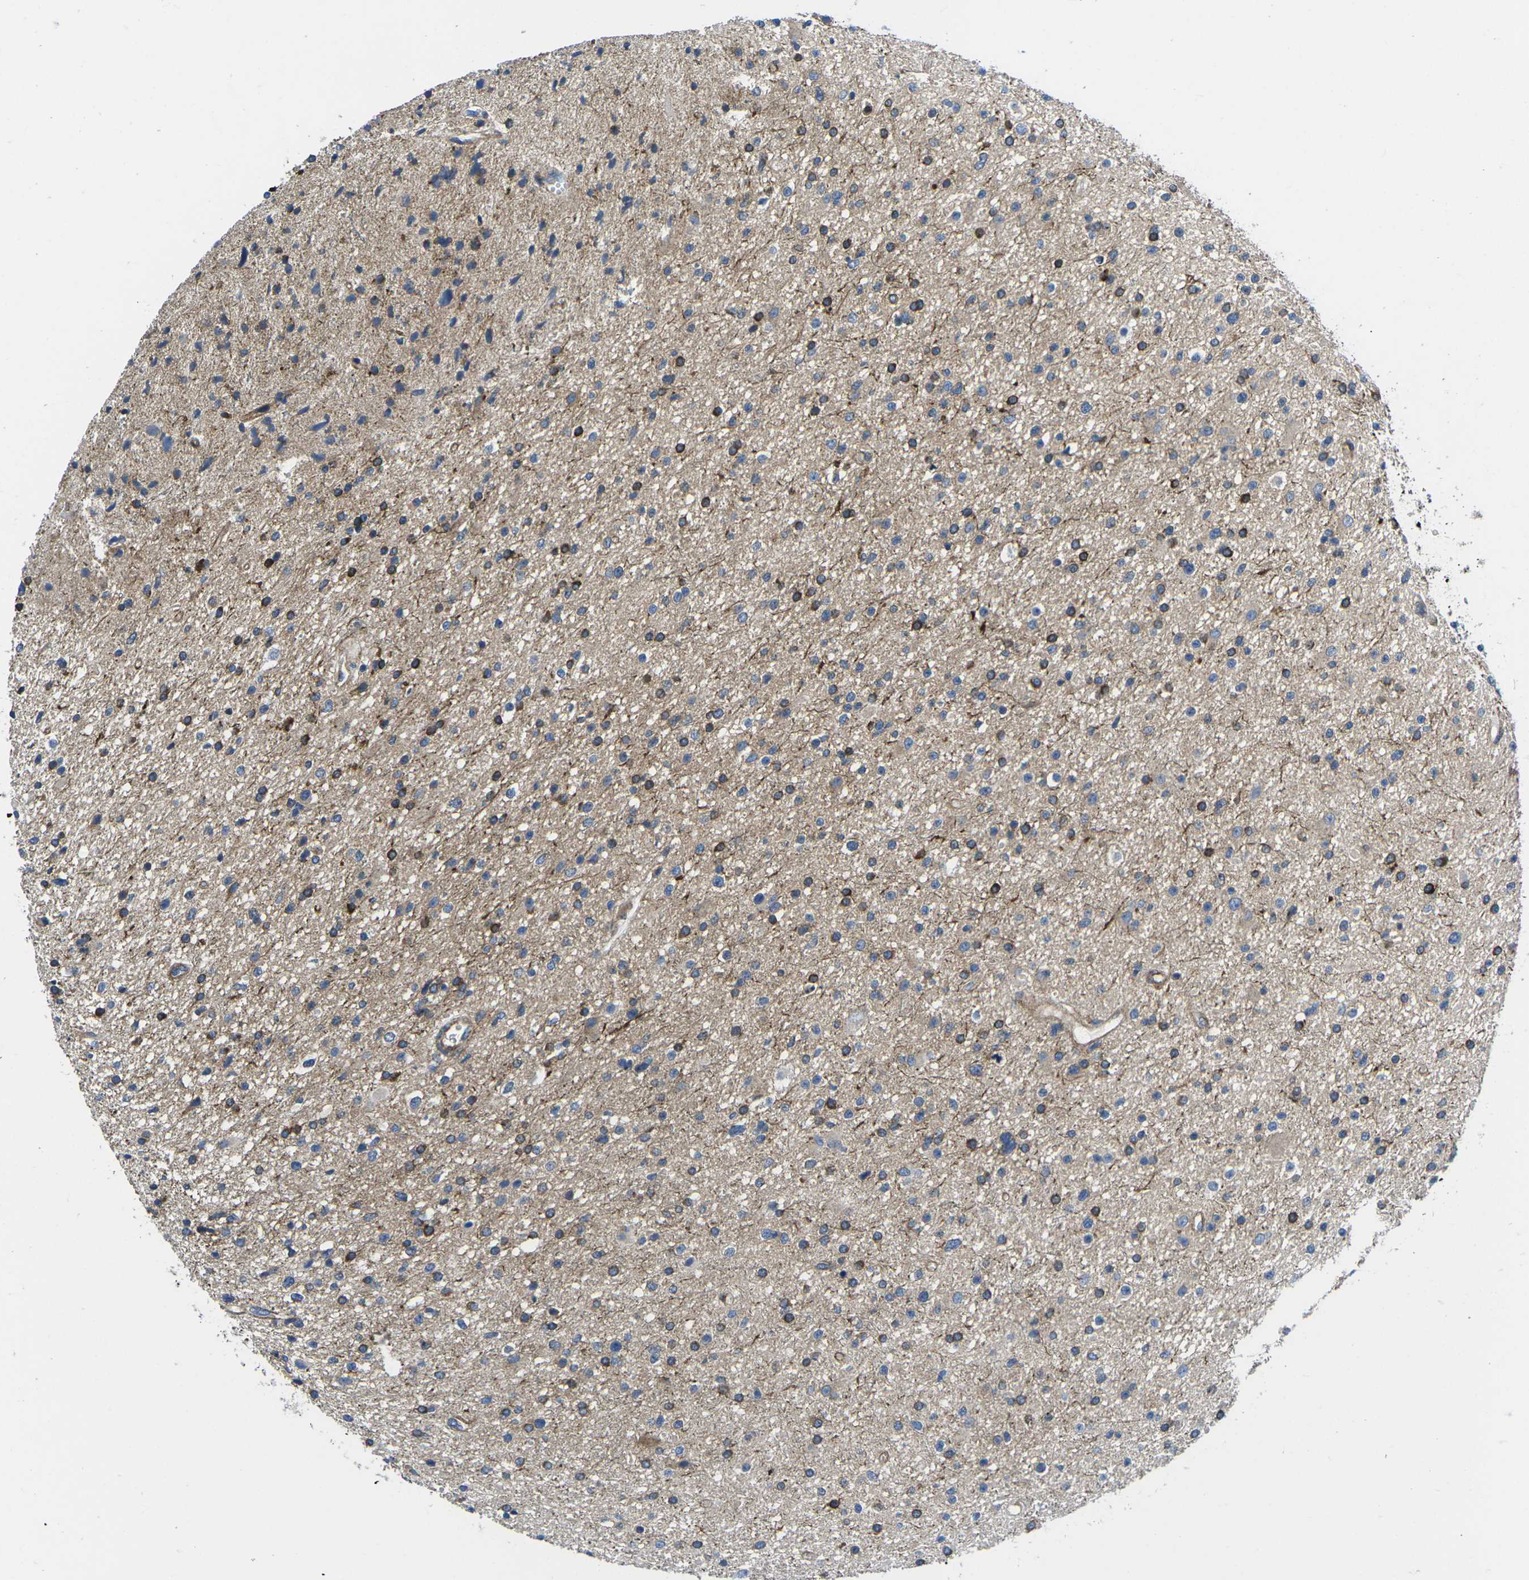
{"staining": {"intensity": "moderate", "quantity": "25%-75%", "location": "cytoplasmic/membranous"}, "tissue": "glioma", "cell_type": "Tumor cells", "image_type": "cancer", "snomed": [{"axis": "morphology", "description": "Glioma, malignant, High grade"}, {"axis": "topography", "description": "Brain"}], "caption": "This photomicrograph exhibits immunohistochemistry staining of malignant glioma (high-grade), with medium moderate cytoplasmic/membranous expression in approximately 25%-75% of tumor cells.", "gene": "DLG1", "patient": {"sex": "male", "age": 33}}